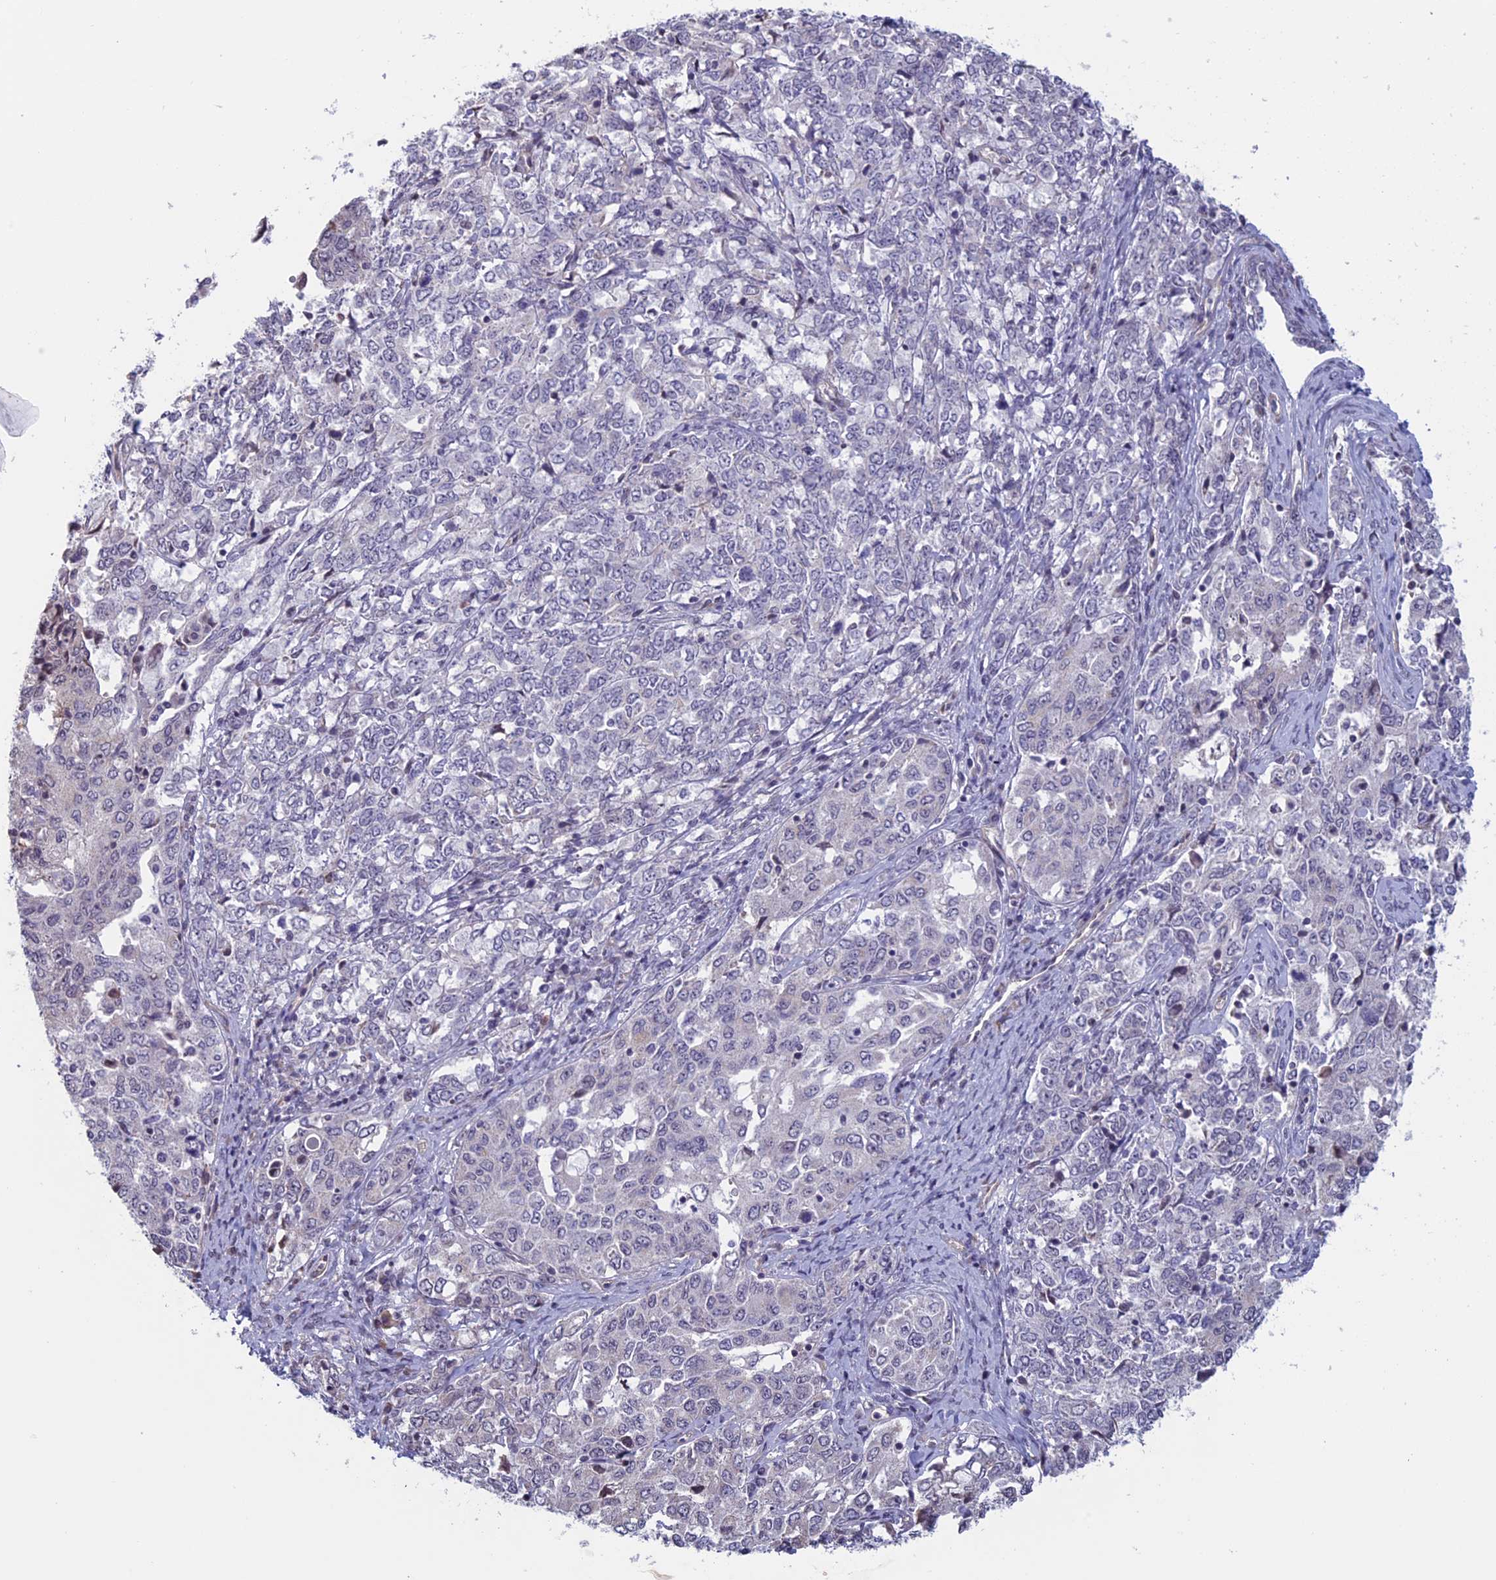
{"staining": {"intensity": "negative", "quantity": "none", "location": "none"}, "tissue": "ovarian cancer", "cell_type": "Tumor cells", "image_type": "cancer", "snomed": [{"axis": "morphology", "description": "Carcinoma, endometroid"}, {"axis": "topography", "description": "Ovary"}], "caption": "This is an IHC histopathology image of human ovarian endometroid carcinoma. There is no positivity in tumor cells.", "gene": "SLC1A6", "patient": {"sex": "female", "age": 62}}